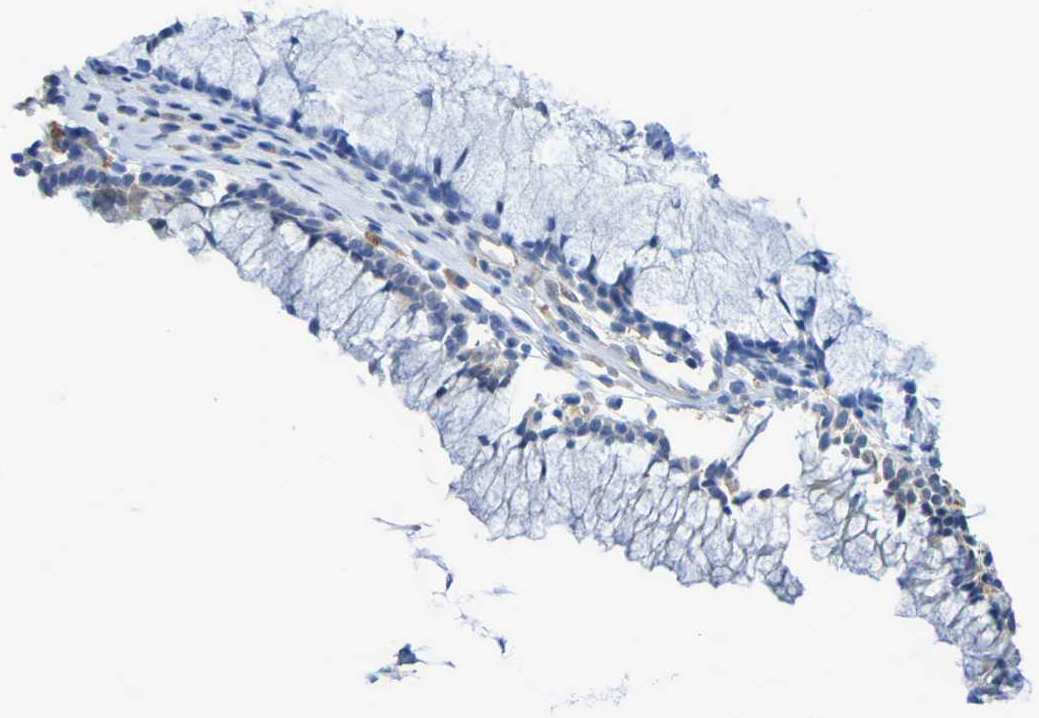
{"staining": {"intensity": "weak", "quantity": ">75%", "location": "cytoplasmic/membranous"}, "tissue": "nasopharynx", "cell_type": "Respiratory epithelial cells", "image_type": "normal", "snomed": [{"axis": "morphology", "description": "Normal tissue, NOS"}, {"axis": "topography", "description": "Nasopharynx"}], "caption": "IHC staining of normal nasopharynx, which reveals low levels of weak cytoplasmic/membranous positivity in approximately >75% of respiratory epithelial cells indicating weak cytoplasmic/membranous protein expression. The staining was performed using DAB (3,3'-diaminobenzidine) (brown) for protein detection and nuclei were counterstained in hematoxylin (blue).", "gene": "SRPRB", "patient": {"sex": "female", "age": 51}}